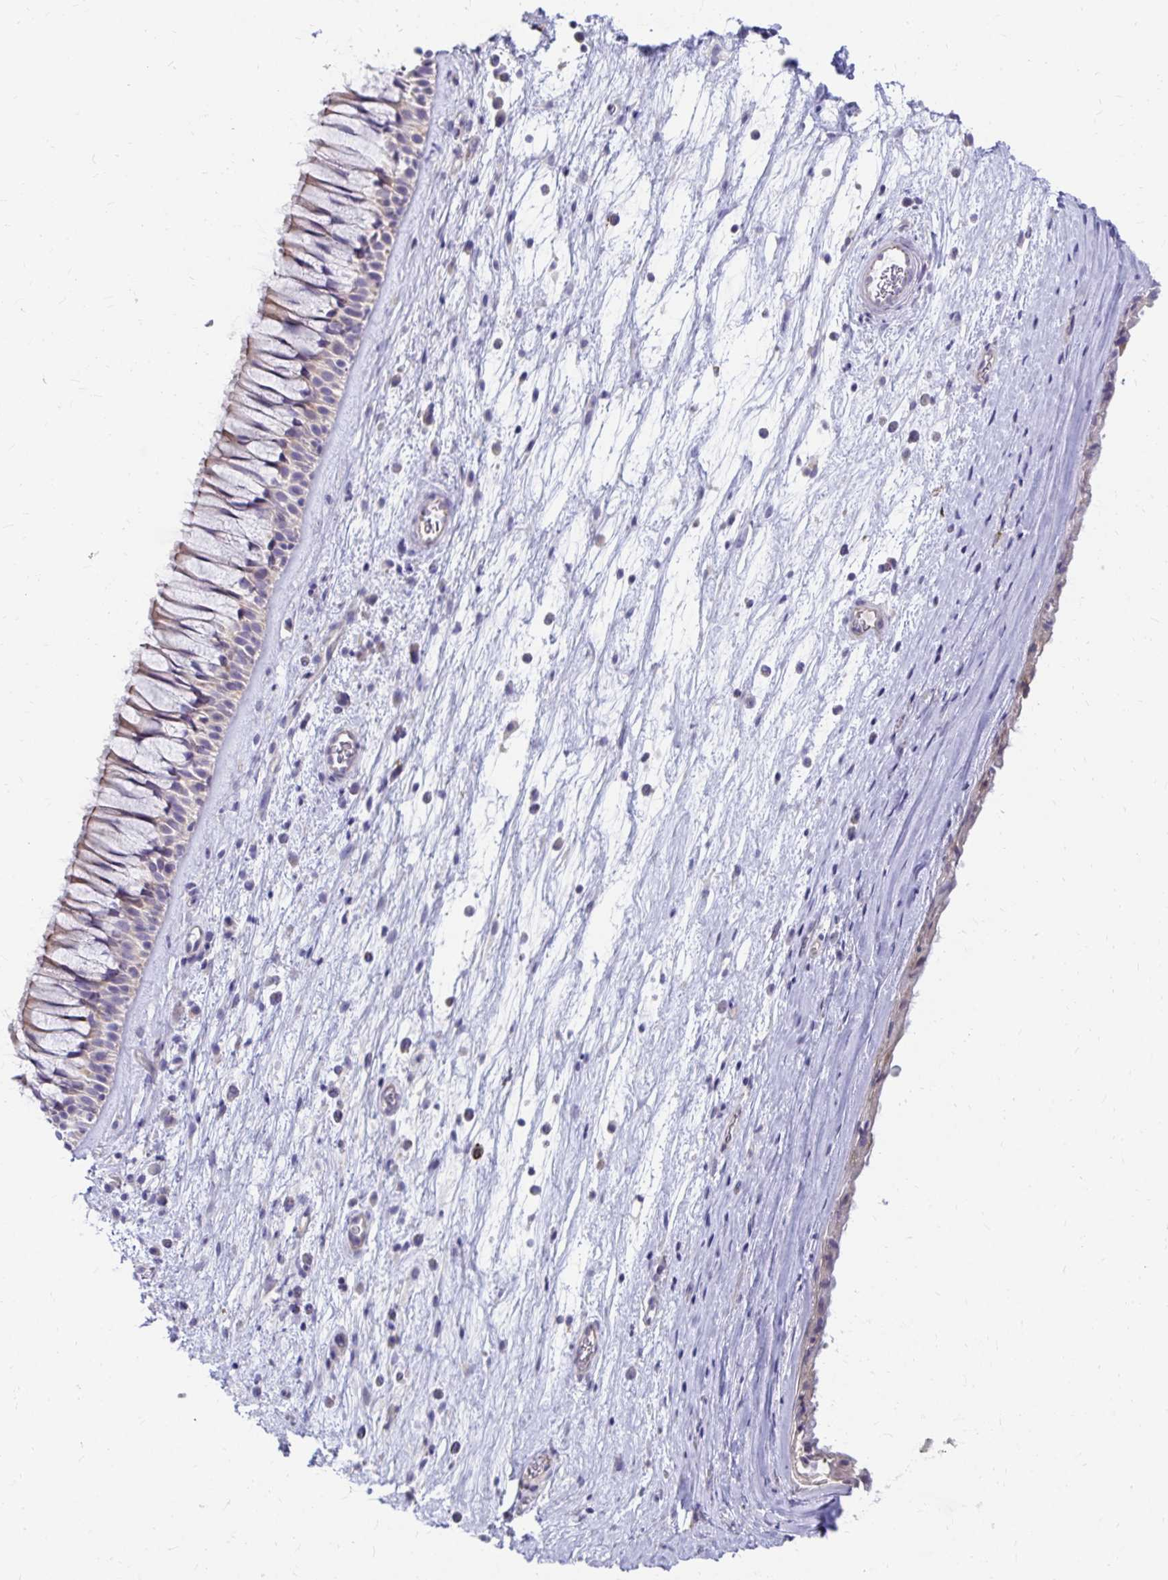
{"staining": {"intensity": "moderate", "quantity": "25%-75%", "location": "cytoplasmic/membranous"}, "tissue": "nasopharynx", "cell_type": "Respiratory epithelial cells", "image_type": "normal", "snomed": [{"axis": "morphology", "description": "Normal tissue, NOS"}, {"axis": "topography", "description": "Nasopharynx"}], "caption": "This image reveals immunohistochemistry (IHC) staining of normal human nasopharynx, with medium moderate cytoplasmic/membranous expression in approximately 25%-75% of respiratory epithelial cells.", "gene": "C19orf81", "patient": {"sex": "male", "age": 74}}